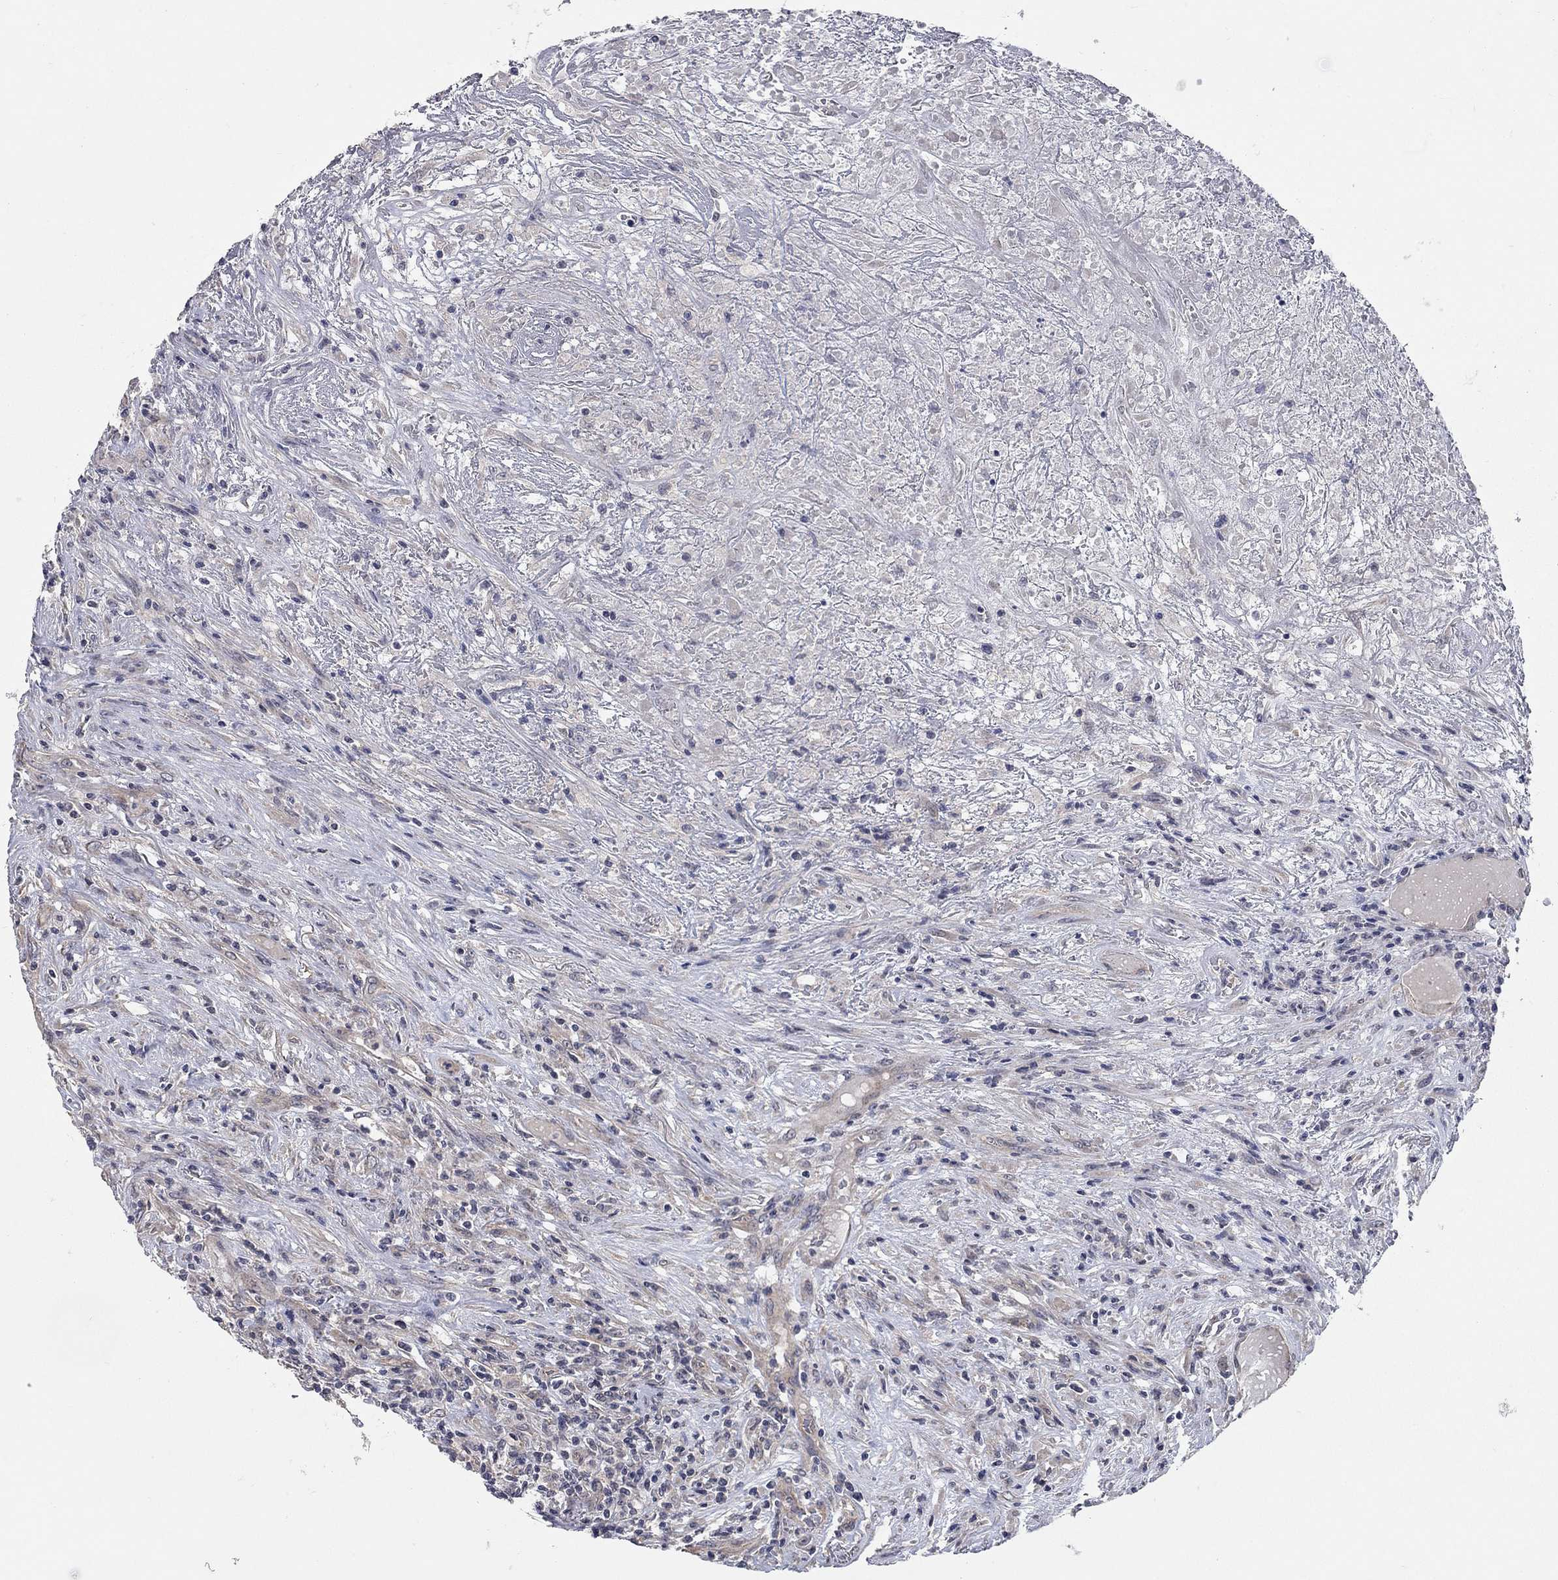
{"staining": {"intensity": "negative", "quantity": "none", "location": "none"}, "tissue": "lymphoma", "cell_type": "Tumor cells", "image_type": "cancer", "snomed": [{"axis": "morphology", "description": "Malignant lymphoma, non-Hodgkin's type, High grade"}, {"axis": "topography", "description": "Lung"}], "caption": "Tumor cells show no significant positivity in lymphoma.", "gene": "WASF3", "patient": {"sex": "male", "age": 79}}